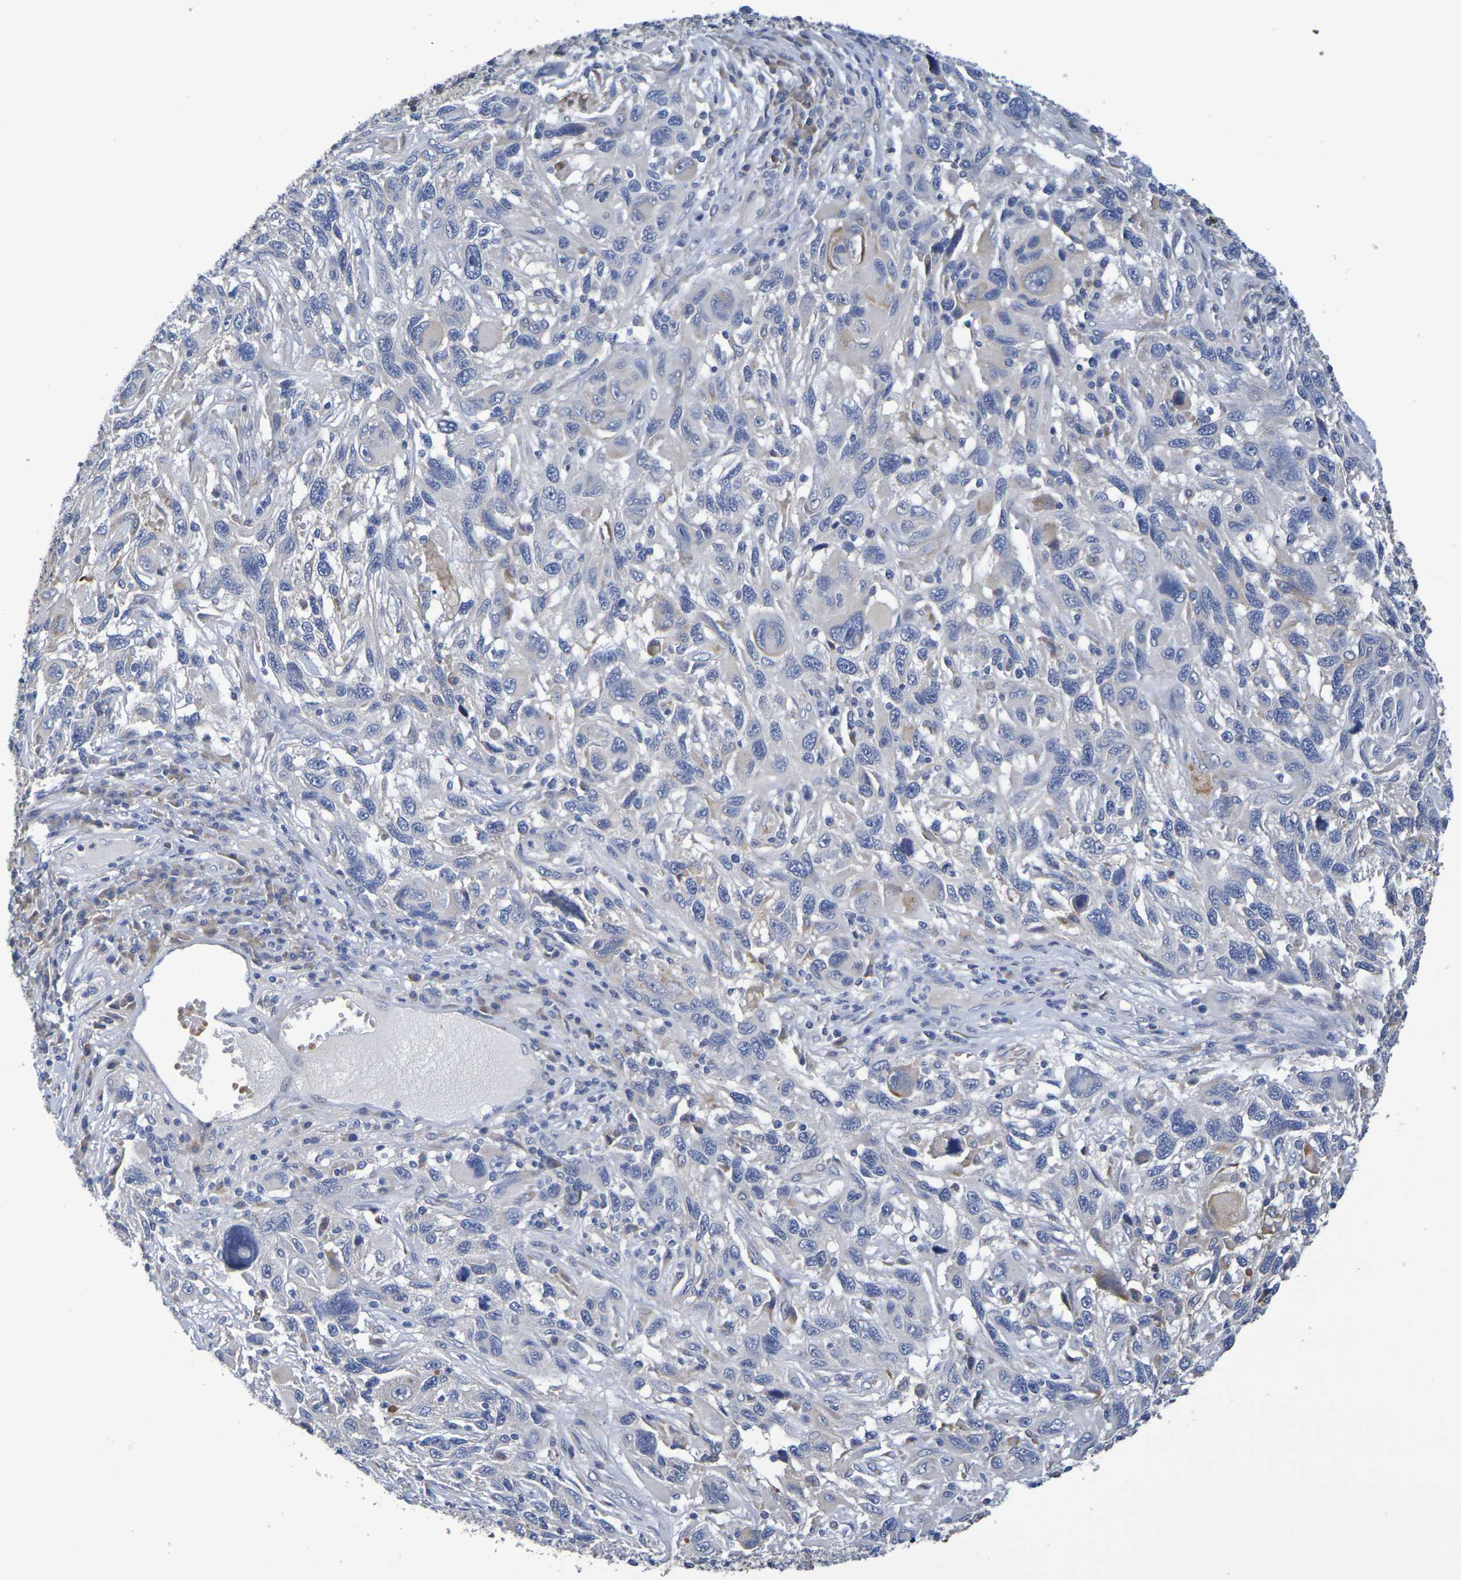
{"staining": {"intensity": "negative", "quantity": "none", "location": "none"}, "tissue": "melanoma", "cell_type": "Tumor cells", "image_type": "cancer", "snomed": [{"axis": "morphology", "description": "Malignant melanoma, NOS"}, {"axis": "topography", "description": "Skin"}], "caption": "This is an immunohistochemistry (IHC) photomicrograph of human malignant melanoma. There is no expression in tumor cells.", "gene": "SDC4", "patient": {"sex": "male", "age": 53}}